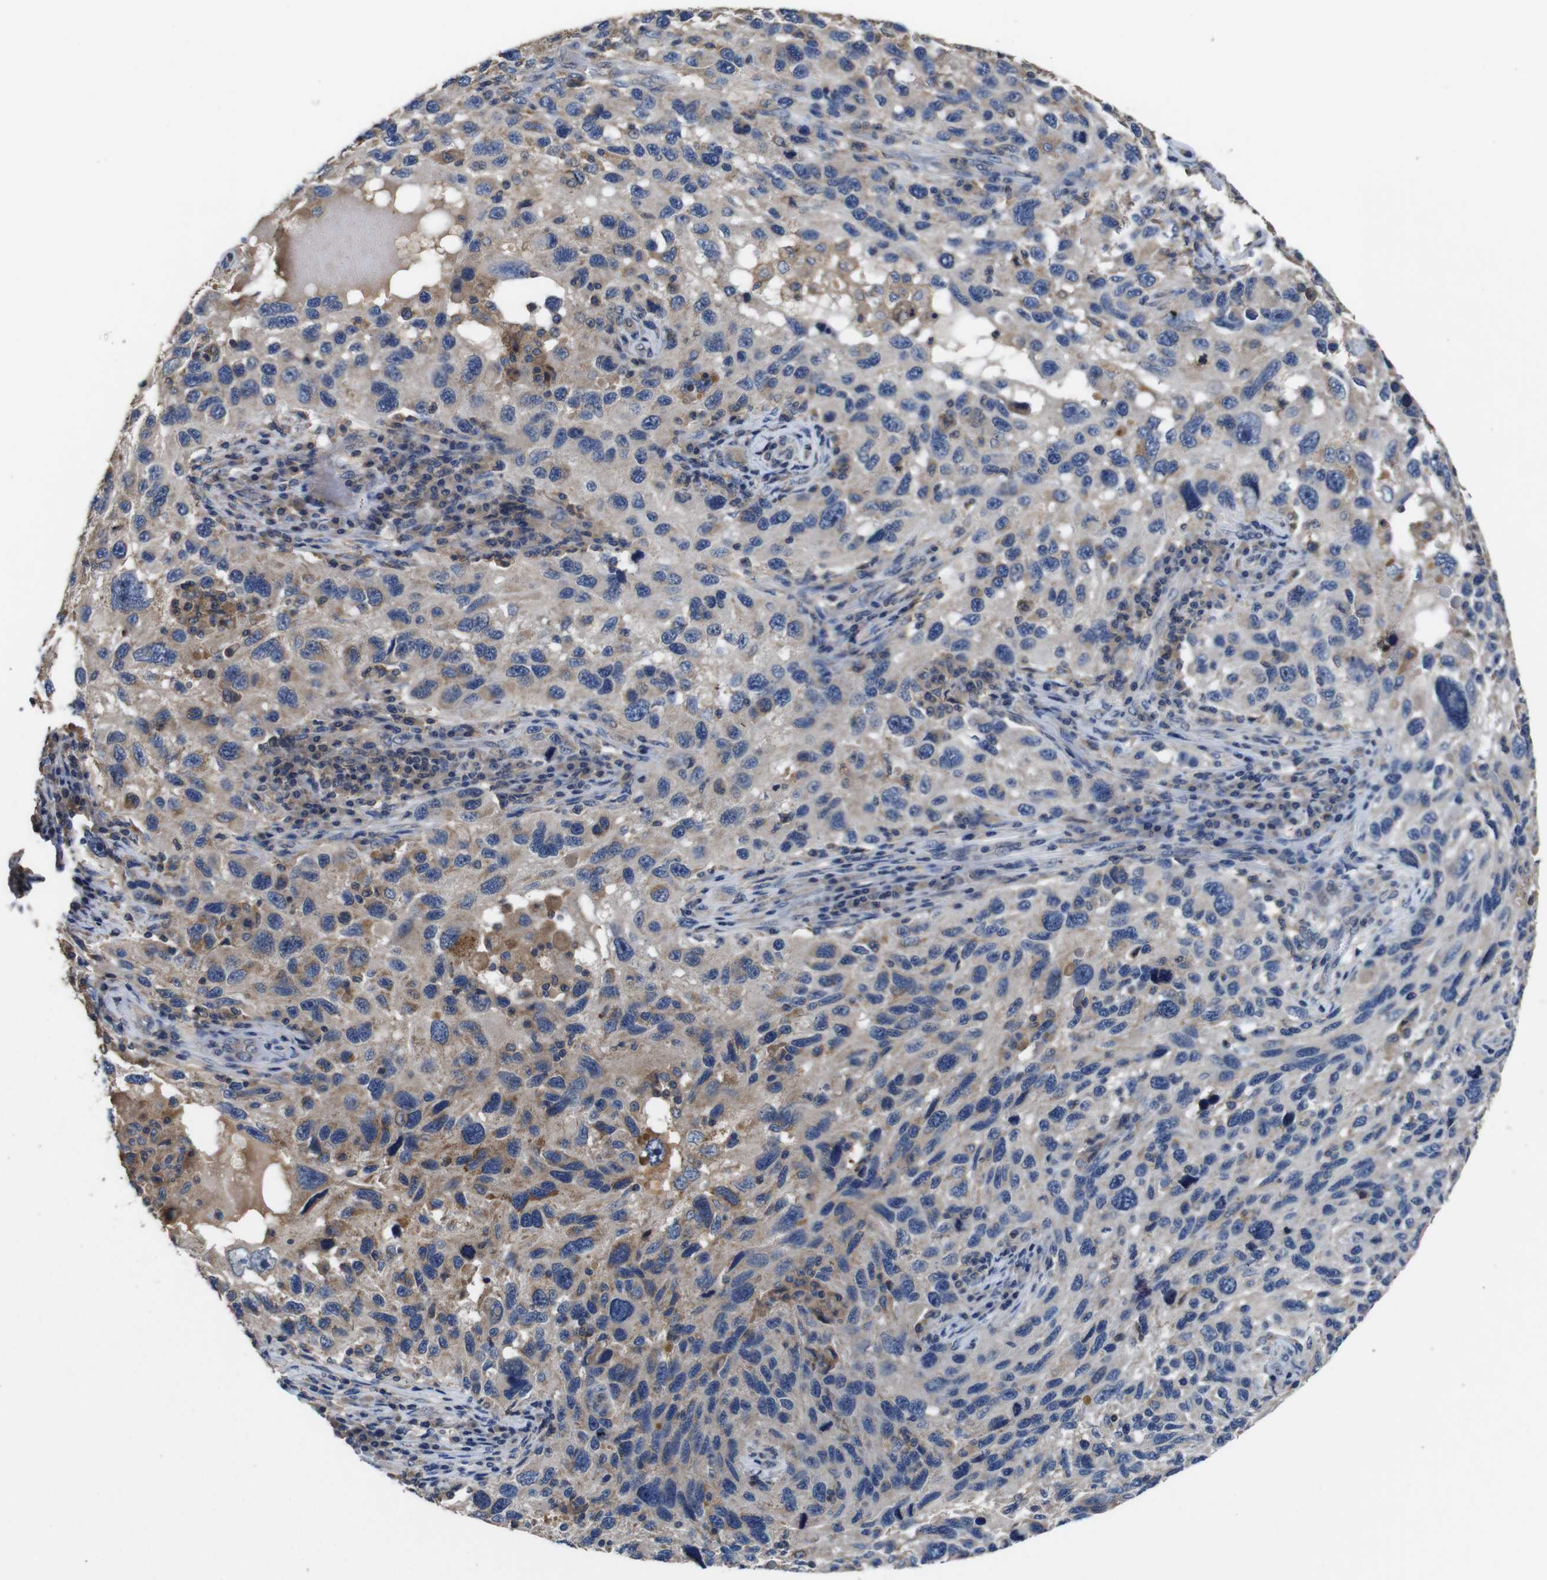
{"staining": {"intensity": "weak", "quantity": "25%-75%", "location": "cytoplasmic/membranous"}, "tissue": "melanoma", "cell_type": "Tumor cells", "image_type": "cancer", "snomed": [{"axis": "morphology", "description": "Malignant melanoma, NOS"}, {"axis": "topography", "description": "Skin"}], "caption": "Protein expression by immunohistochemistry reveals weak cytoplasmic/membranous positivity in about 25%-75% of tumor cells in melanoma. The staining was performed using DAB (3,3'-diaminobenzidine) to visualize the protein expression in brown, while the nuclei were stained in blue with hematoxylin (Magnification: 20x).", "gene": "GLIPR1", "patient": {"sex": "male", "age": 53}}